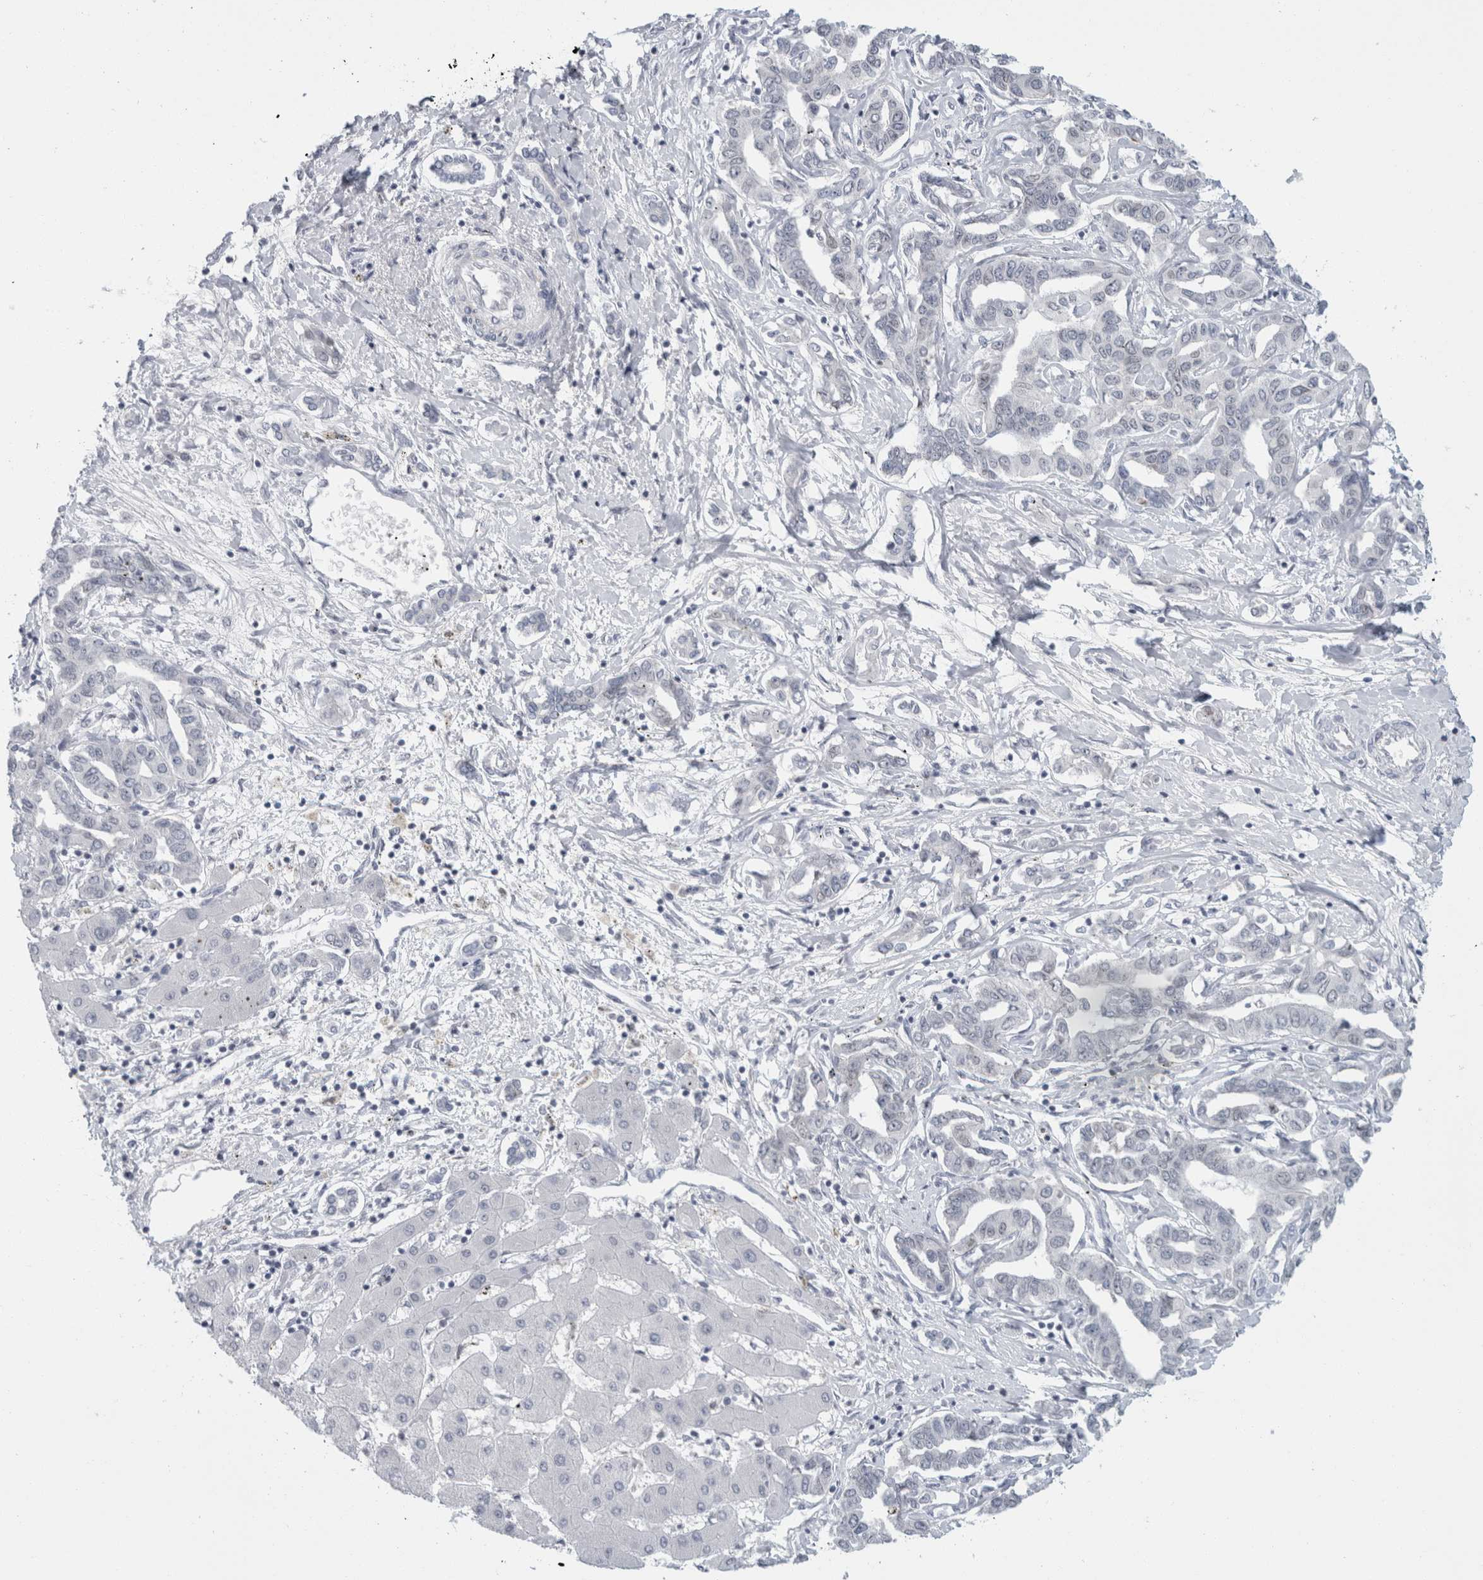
{"staining": {"intensity": "negative", "quantity": "none", "location": "none"}, "tissue": "liver cancer", "cell_type": "Tumor cells", "image_type": "cancer", "snomed": [{"axis": "morphology", "description": "Cholangiocarcinoma"}, {"axis": "topography", "description": "Liver"}], "caption": "An IHC histopathology image of liver cholangiocarcinoma is shown. There is no staining in tumor cells of liver cholangiocarcinoma. The staining is performed using DAB brown chromogen with nuclei counter-stained in using hematoxylin.", "gene": "ZNF770", "patient": {"sex": "male", "age": 59}}